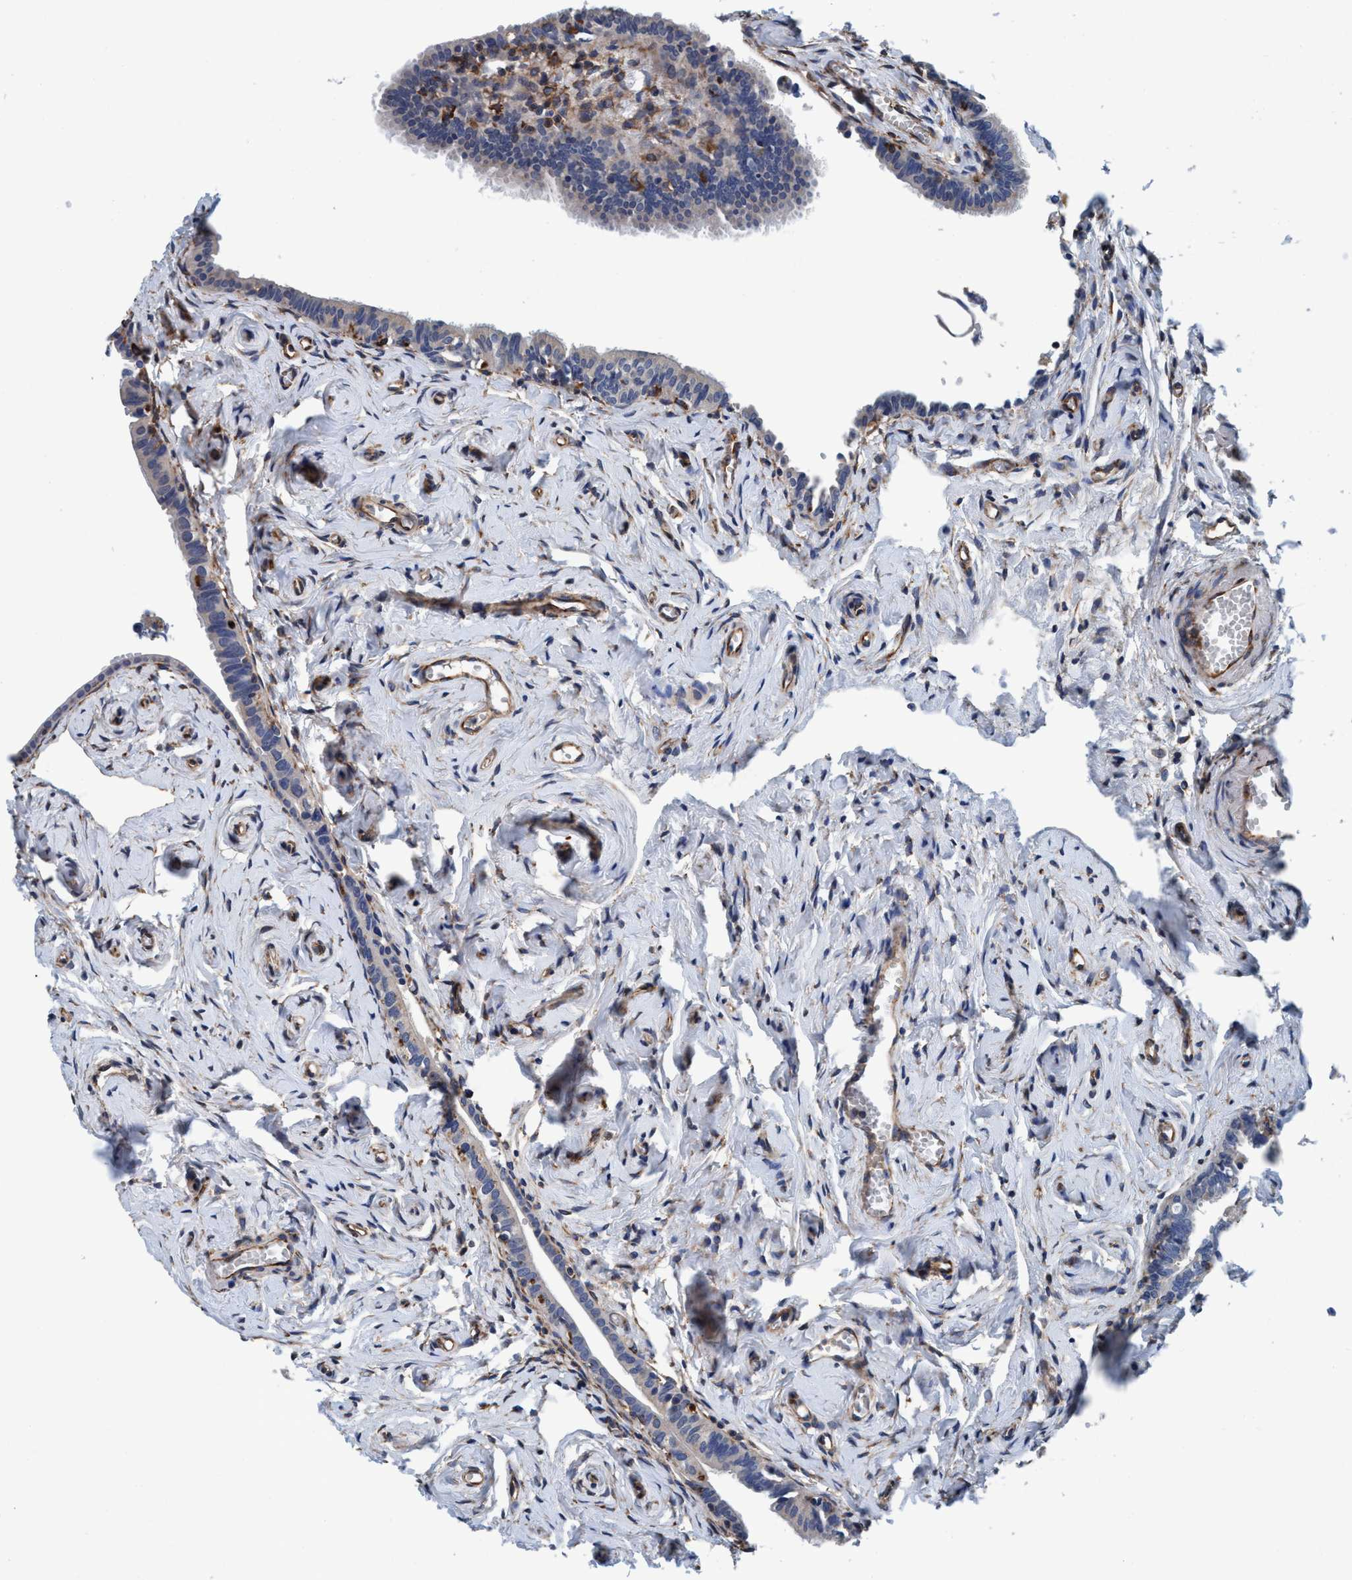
{"staining": {"intensity": "negative", "quantity": "none", "location": "none"}, "tissue": "fallopian tube", "cell_type": "Glandular cells", "image_type": "normal", "snomed": [{"axis": "morphology", "description": "Normal tissue, NOS"}, {"axis": "topography", "description": "Fallopian tube"}], "caption": "DAB immunohistochemical staining of normal human fallopian tube displays no significant expression in glandular cells. (Brightfield microscopy of DAB (3,3'-diaminobenzidine) immunohistochemistry at high magnification).", "gene": "ENDOG", "patient": {"sex": "female", "age": 71}}